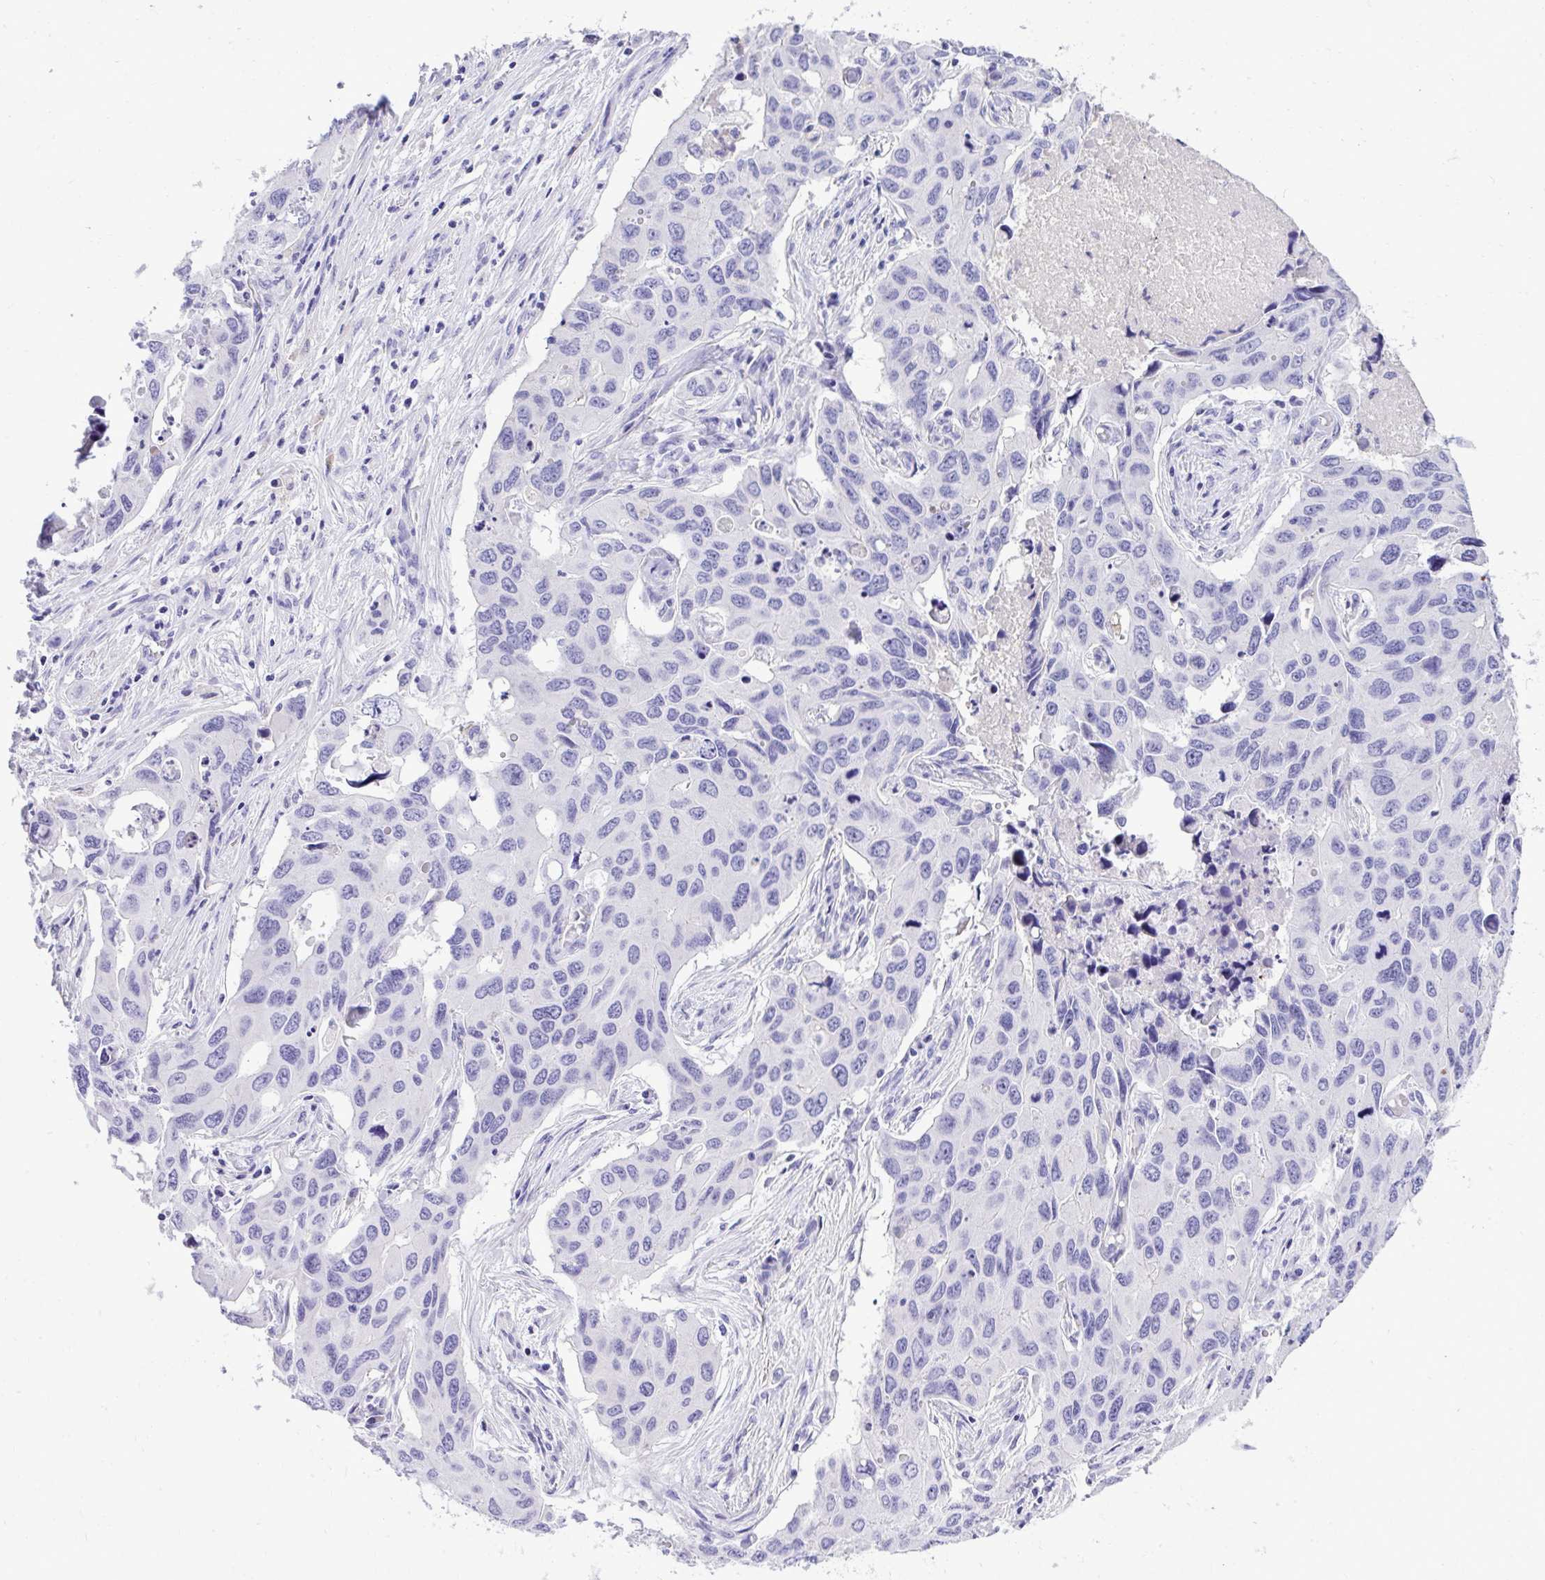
{"staining": {"intensity": "negative", "quantity": "none", "location": "none"}, "tissue": "lung cancer", "cell_type": "Tumor cells", "image_type": "cancer", "snomed": [{"axis": "morphology", "description": "Adenocarcinoma, NOS"}, {"axis": "topography", "description": "Lung"}], "caption": "IHC histopathology image of human lung cancer stained for a protein (brown), which demonstrates no expression in tumor cells.", "gene": "ST6GALNAC3", "patient": {"sex": "male", "age": 64}}